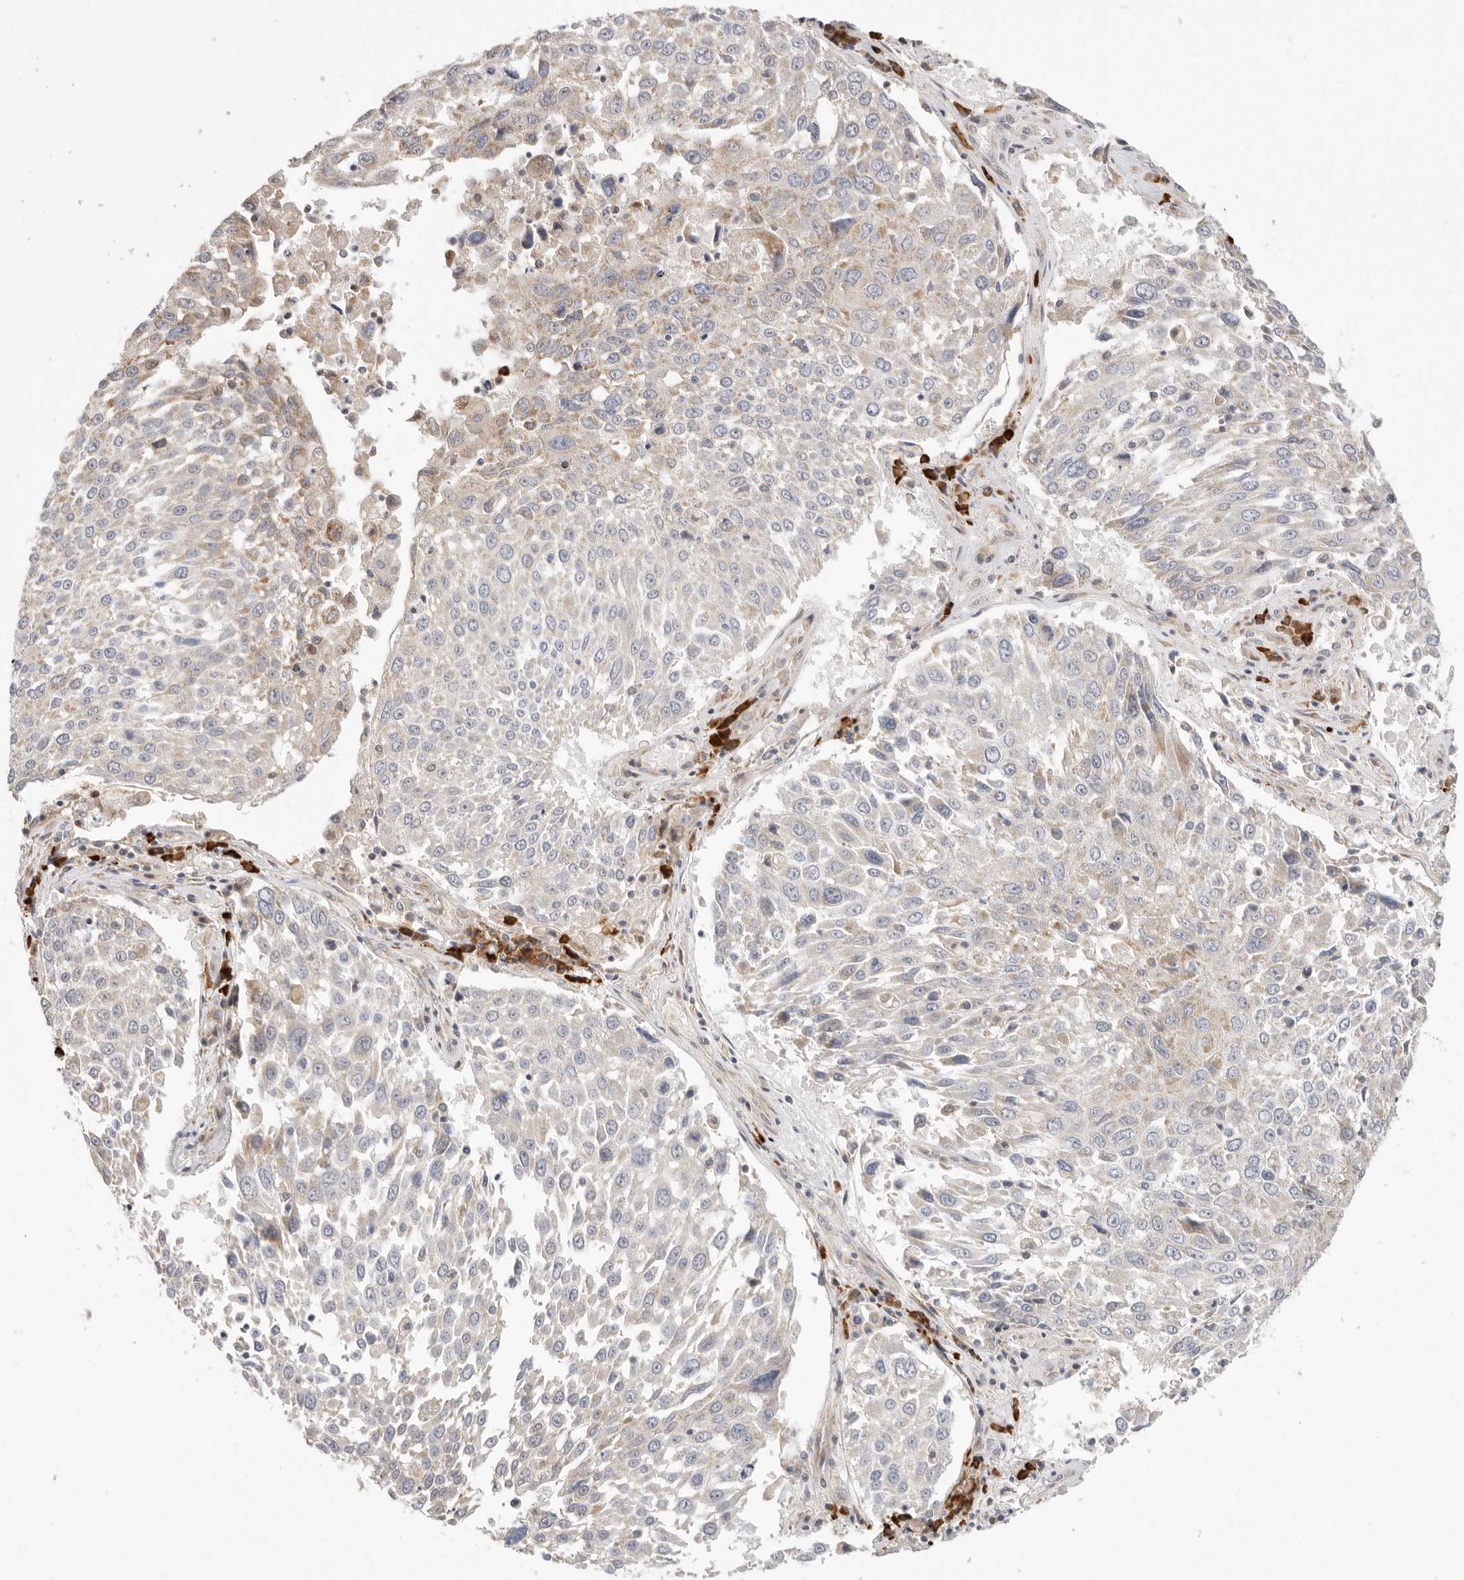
{"staining": {"intensity": "weak", "quantity": "<25%", "location": "cytoplasmic/membranous"}, "tissue": "lung cancer", "cell_type": "Tumor cells", "image_type": "cancer", "snomed": [{"axis": "morphology", "description": "Squamous cell carcinoma, NOS"}, {"axis": "topography", "description": "Lung"}], "caption": "High power microscopy micrograph of an IHC micrograph of squamous cell carcinoma (lung), revealing no significant positivity in tumor cells.", "gene": "USH1C", "patient": {"sex": "male", "age": 65}}